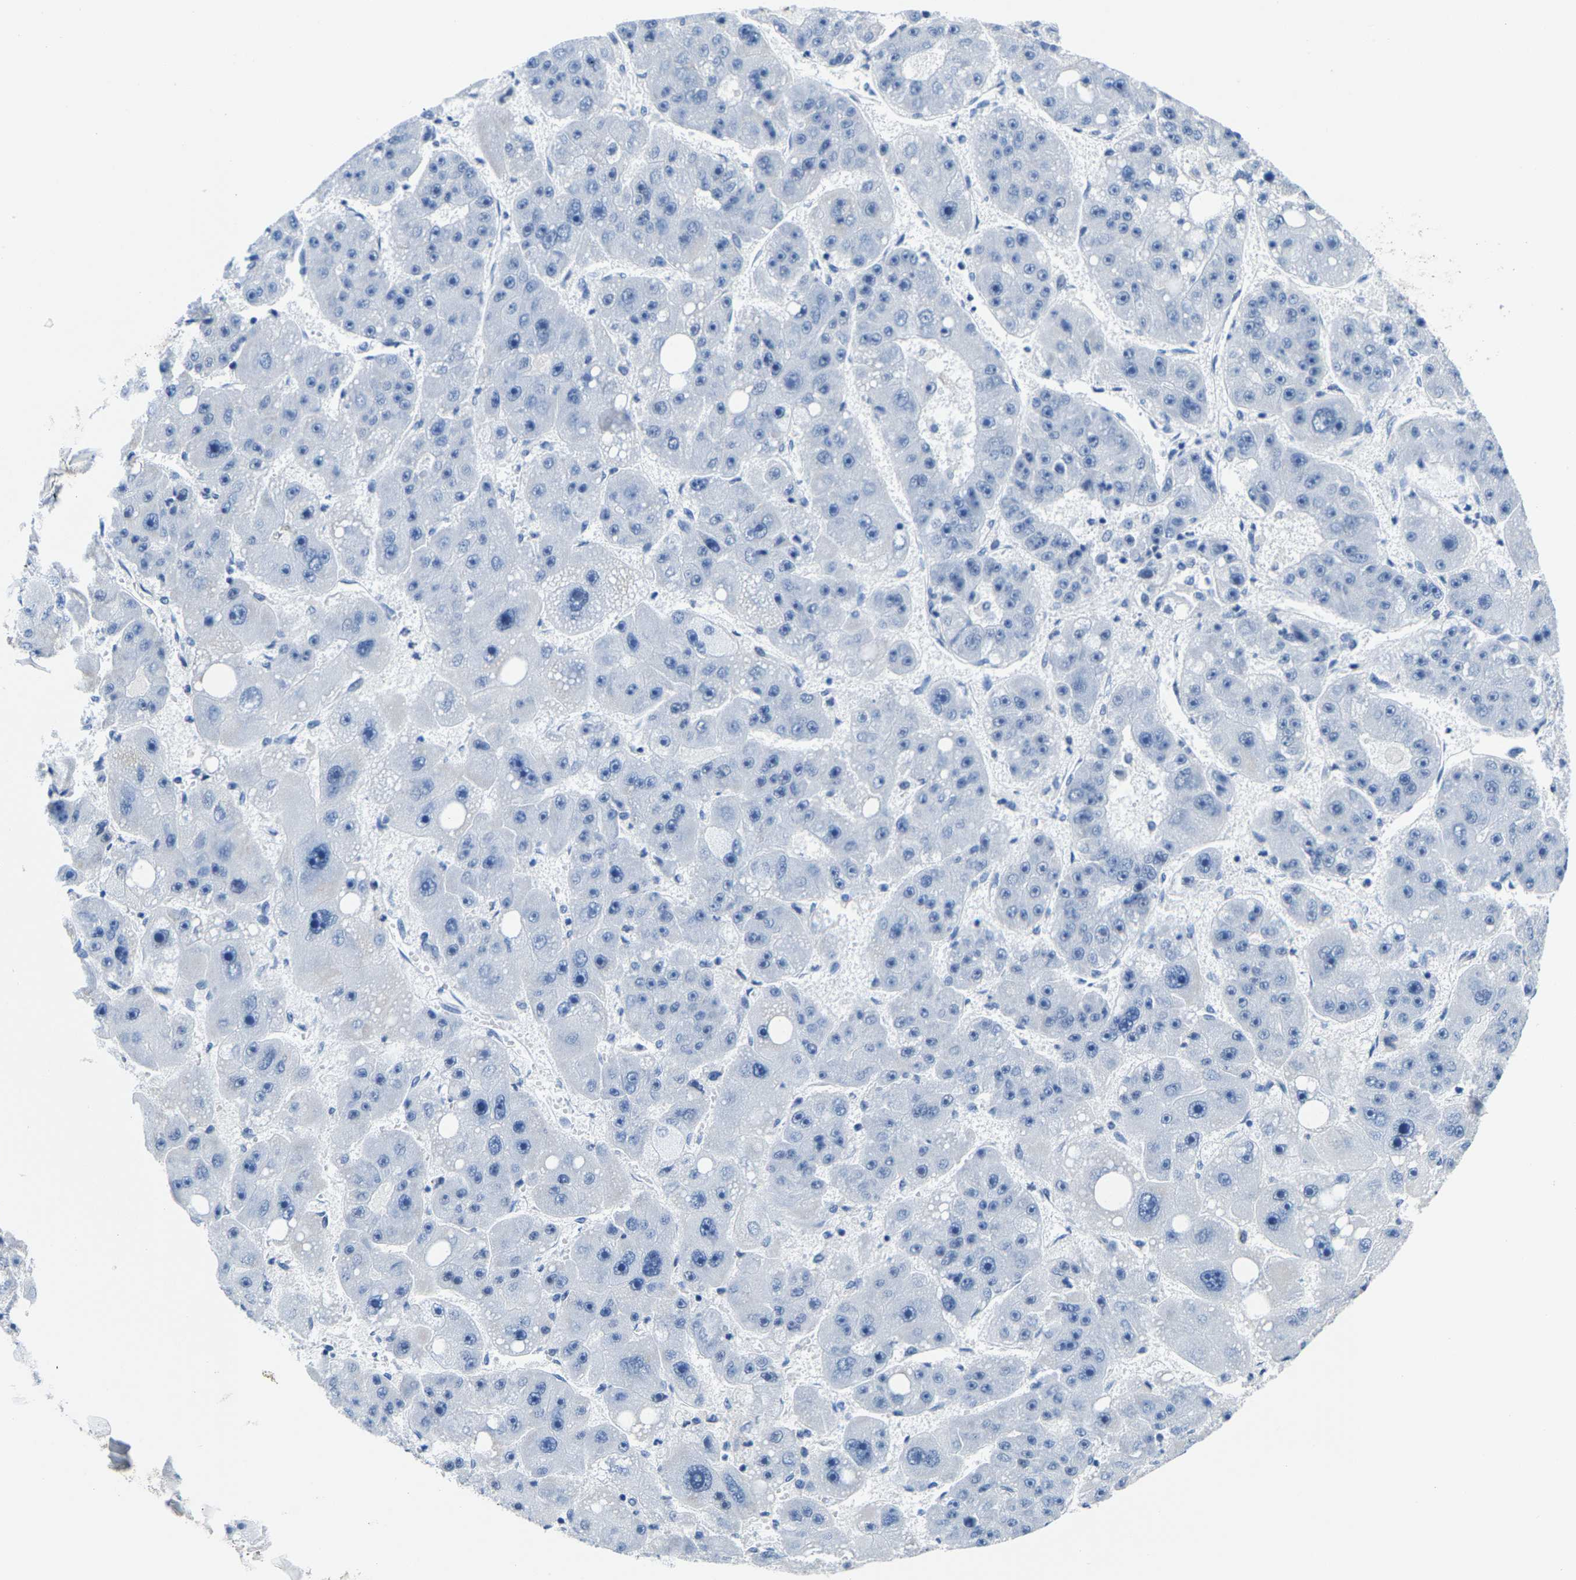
{"staining": {"intensity": "negative", "quantity": "none", "location": "none"}, "tissue": "liver cancer", "cell_type": "Tumor cells", "image_type": "cancer", "snomed": [{"axis": "morphology", "description": "Carcinoma, Hepatocellular, NOS"}, {"axis": "topography", "description": "Liver"}], "caption": "A histopathology image of human hepatocellular carcinoma (liver) is negative for staining in tumor cells. (Stains: DAB (3,3'-diaminobenzidine) immunohistochemistry (IHC) with hematoxylin counter stain, Microscopy: brightfield microscopy at high magnification).", "gene": "SSH3", "patient": {"sex": "female", "age": 61}}